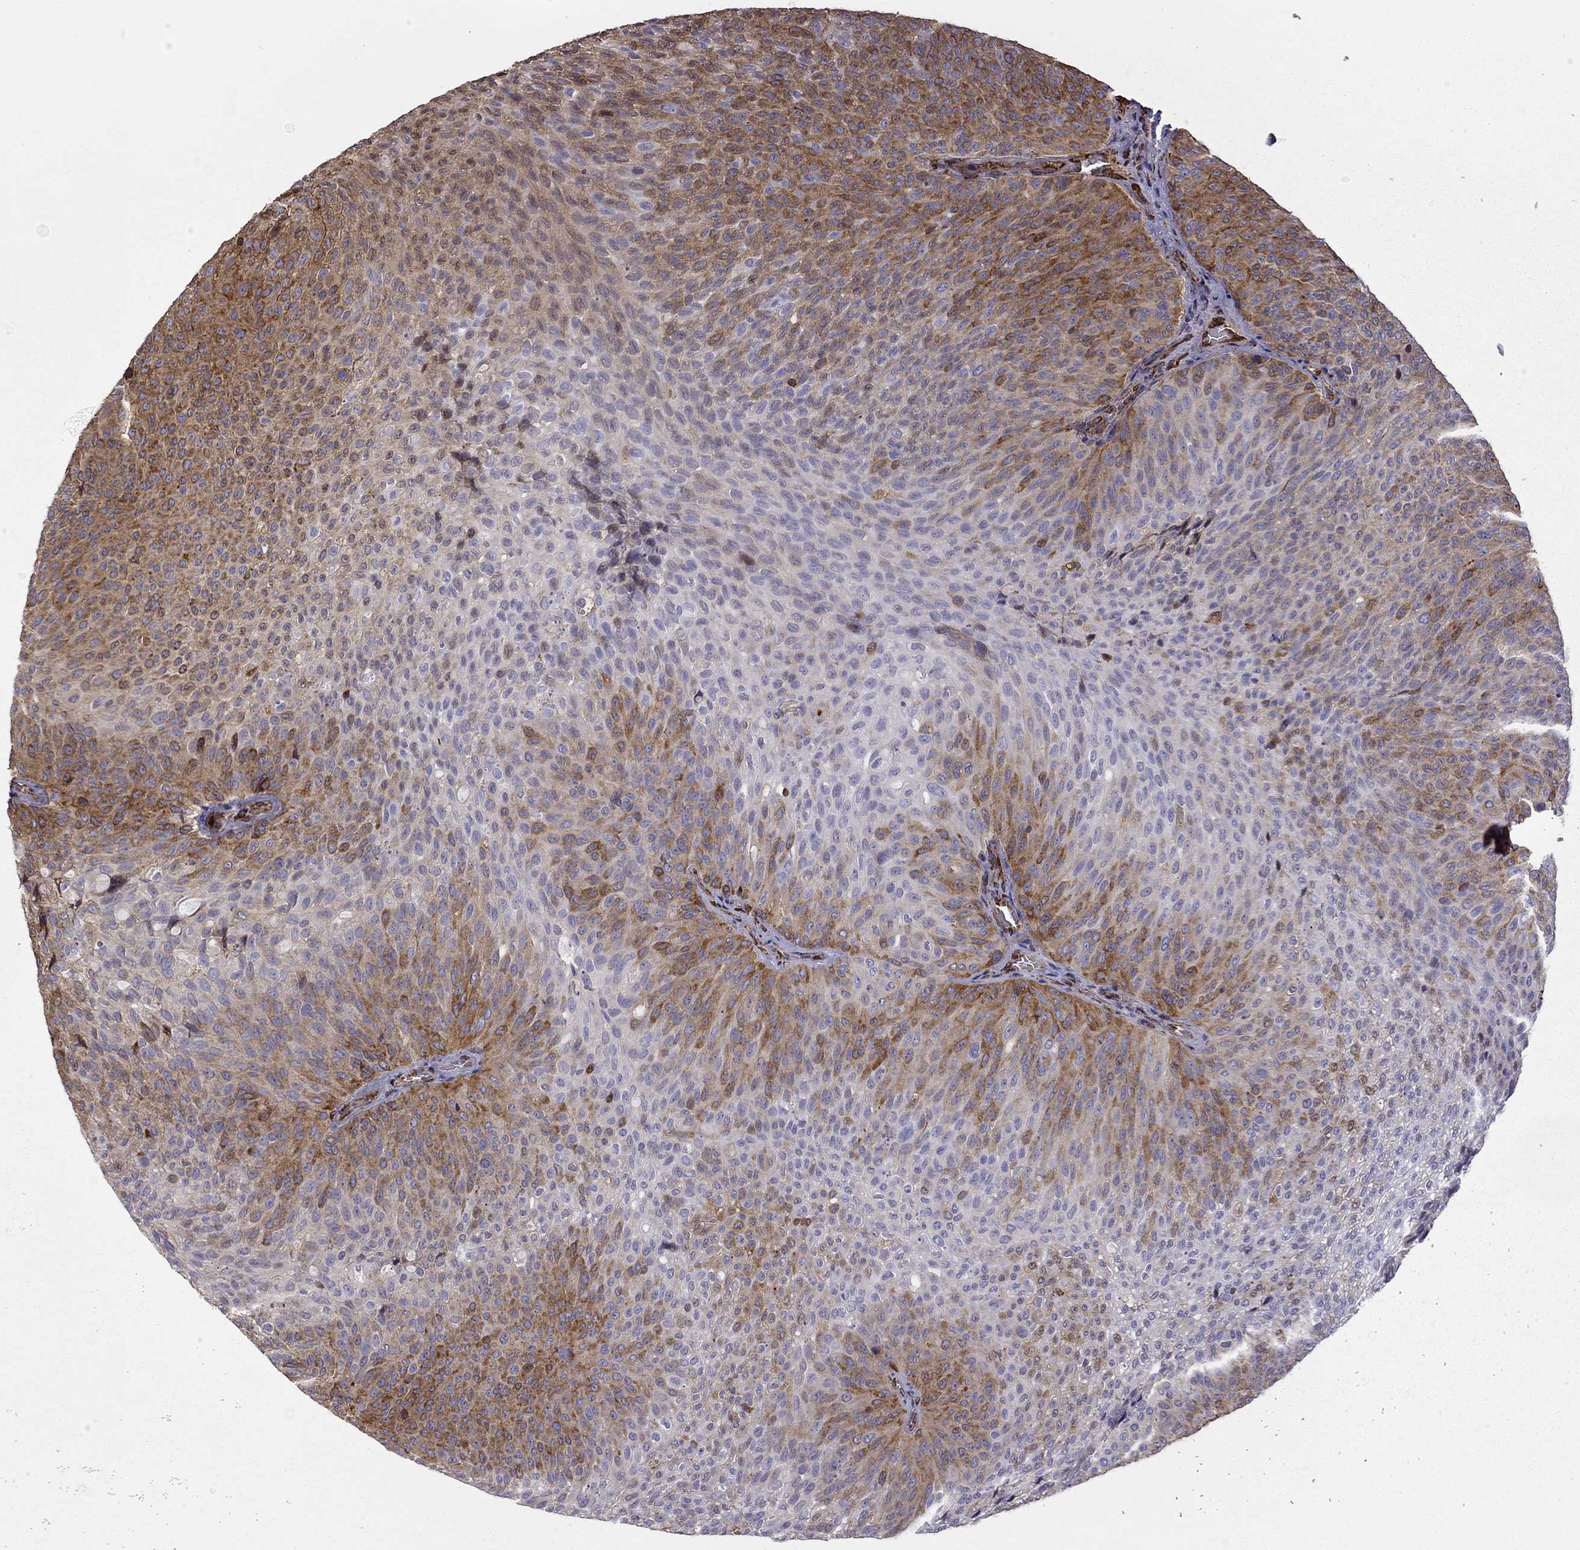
{"staining": {"intensity": "strong", "quantity": "25%-75%", "location": "cytoplasmic/membranous"}, "tissue": "urothelial cancer", "cell_type": "Tumor cells", "image_type": "cancer", "snomed": [{"axis": "morphology", "description": "Urothelial carcinoma, Low grade"}, {"axis": "topography", "description": "Urinary bladder"}], "caption": "A brown stain labels strong cytoplasmic/membranous expression of a protein in human urothelial cancer tumor cells. The protein of interest is stained brown, and the nuclei are stained in blue (DAB IHC with brightfield microscopy, high magnification).", "gene": "MAP4", "patient": {"sex": "male", "age": 78}}